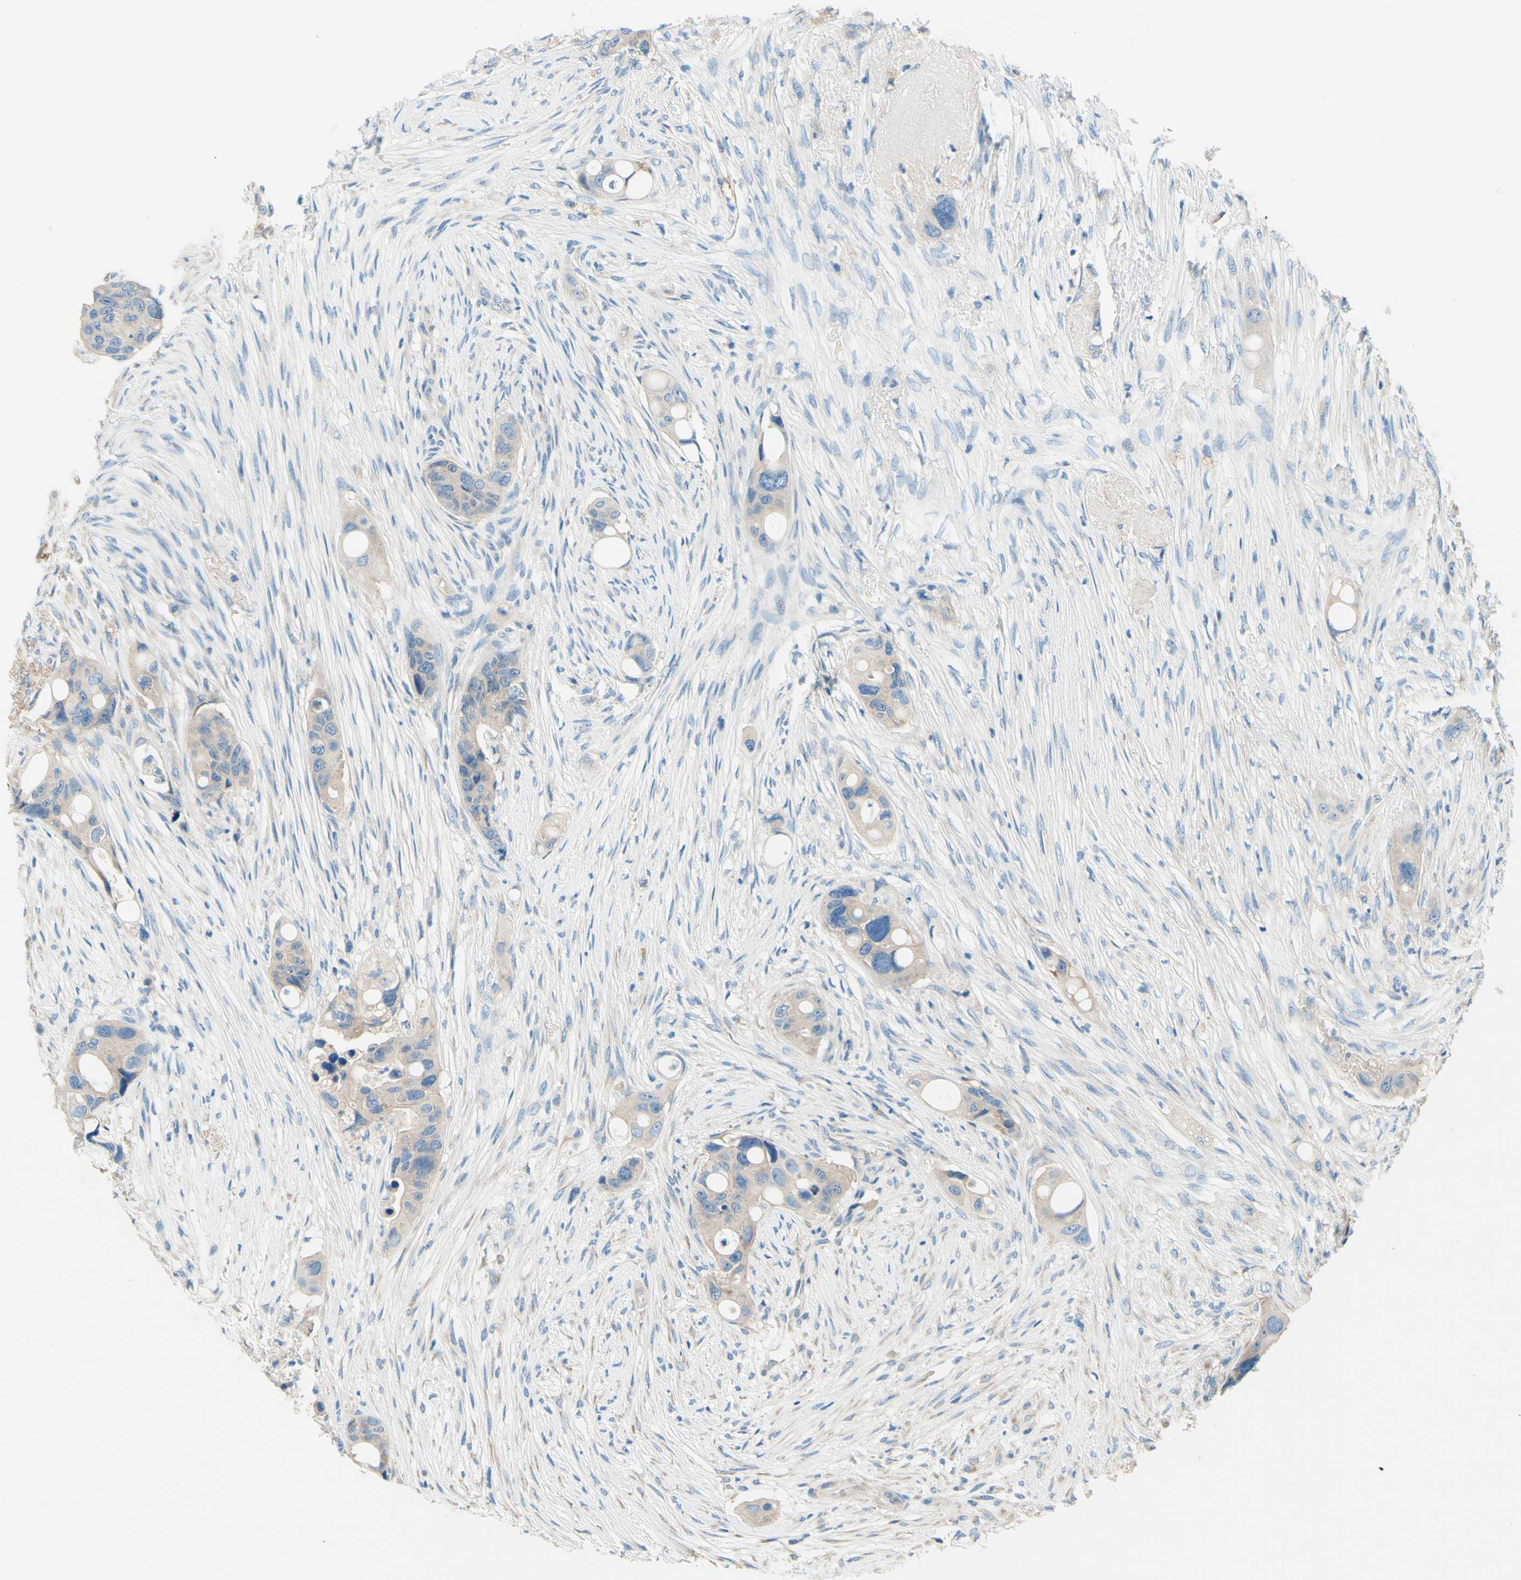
{"staining": {"intensity": "weak", "quantity": ">75%", "location": "cytoplasmic/membranous"}, "tissue": "colorectal cancer", "cell_type": "Tumor cells", "image_type": "cancer", "snomed": [{"axis": "morphology", "description": "Adenocarcinoma, NOS"}, {"axis": "topography", "description": "Colon"}], "caption": "Colorectal cancer tissue shows weak cytoplasmic/membranous expression in about >75% of tumor cells, visualized by immunohistochemistry.", "gene": "PASD1", "patient": {"sex": "female", "age": 57}}